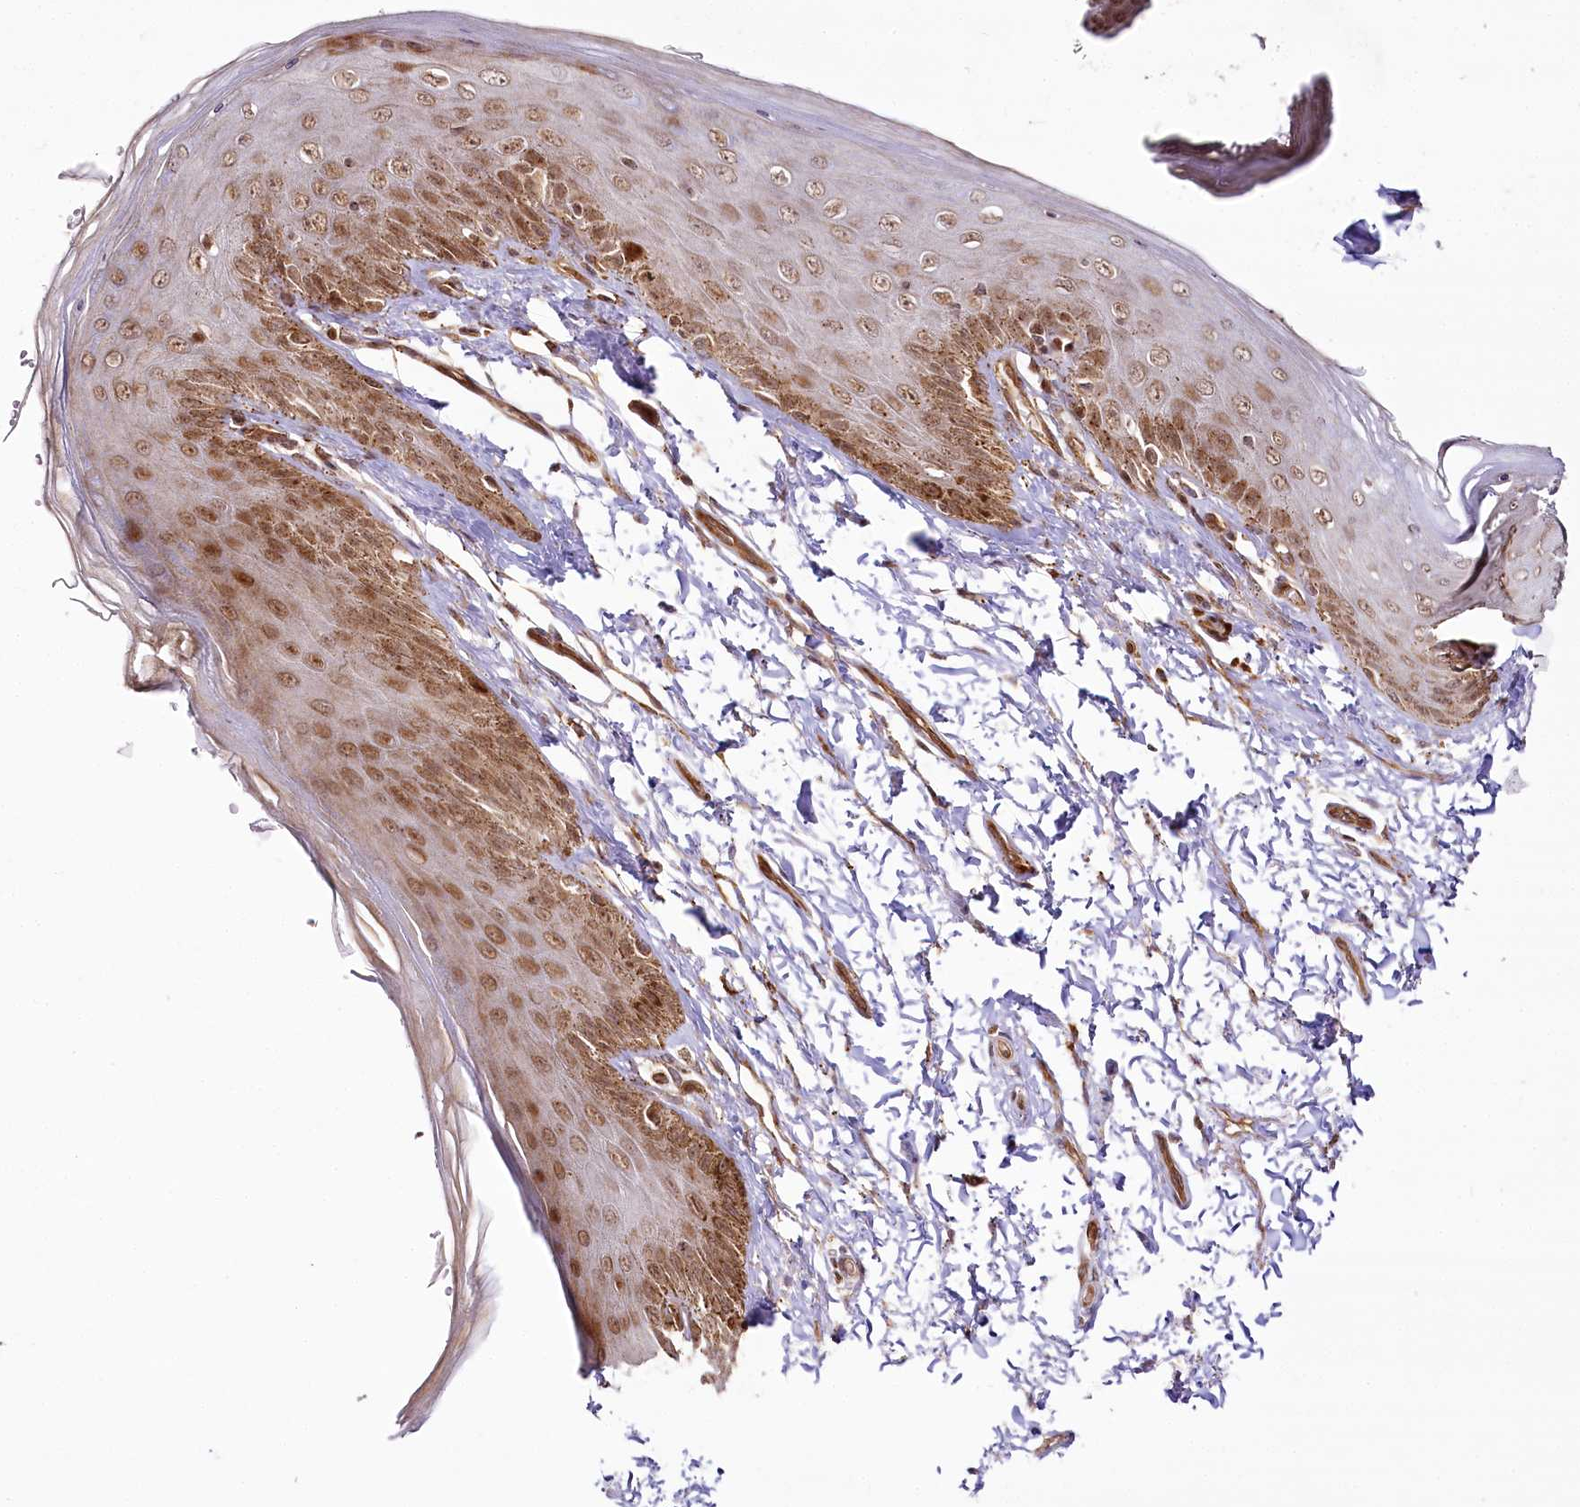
{"staining": {"intensity": "strong", "quantity": ">75%", "location": "cytoplasmic/membranous,nuclear"}, "tissue": "skin", "cell_type": "Epidermal cells", "image_type": "normal", "snomed": [{"axis": "morphology", "description": "Normal tissue, NOS"}, {"axis": "topography", "description": "Anal"}], "caption": "The image demonstrates immunohistochemical staining of normal skin. There is strong cytoplasmic/membranous,nuclear staining is appreciated in about >75% of epidermal cells.", "gene": "COPG1", "patient": {"sex": "male", "age": 44}}